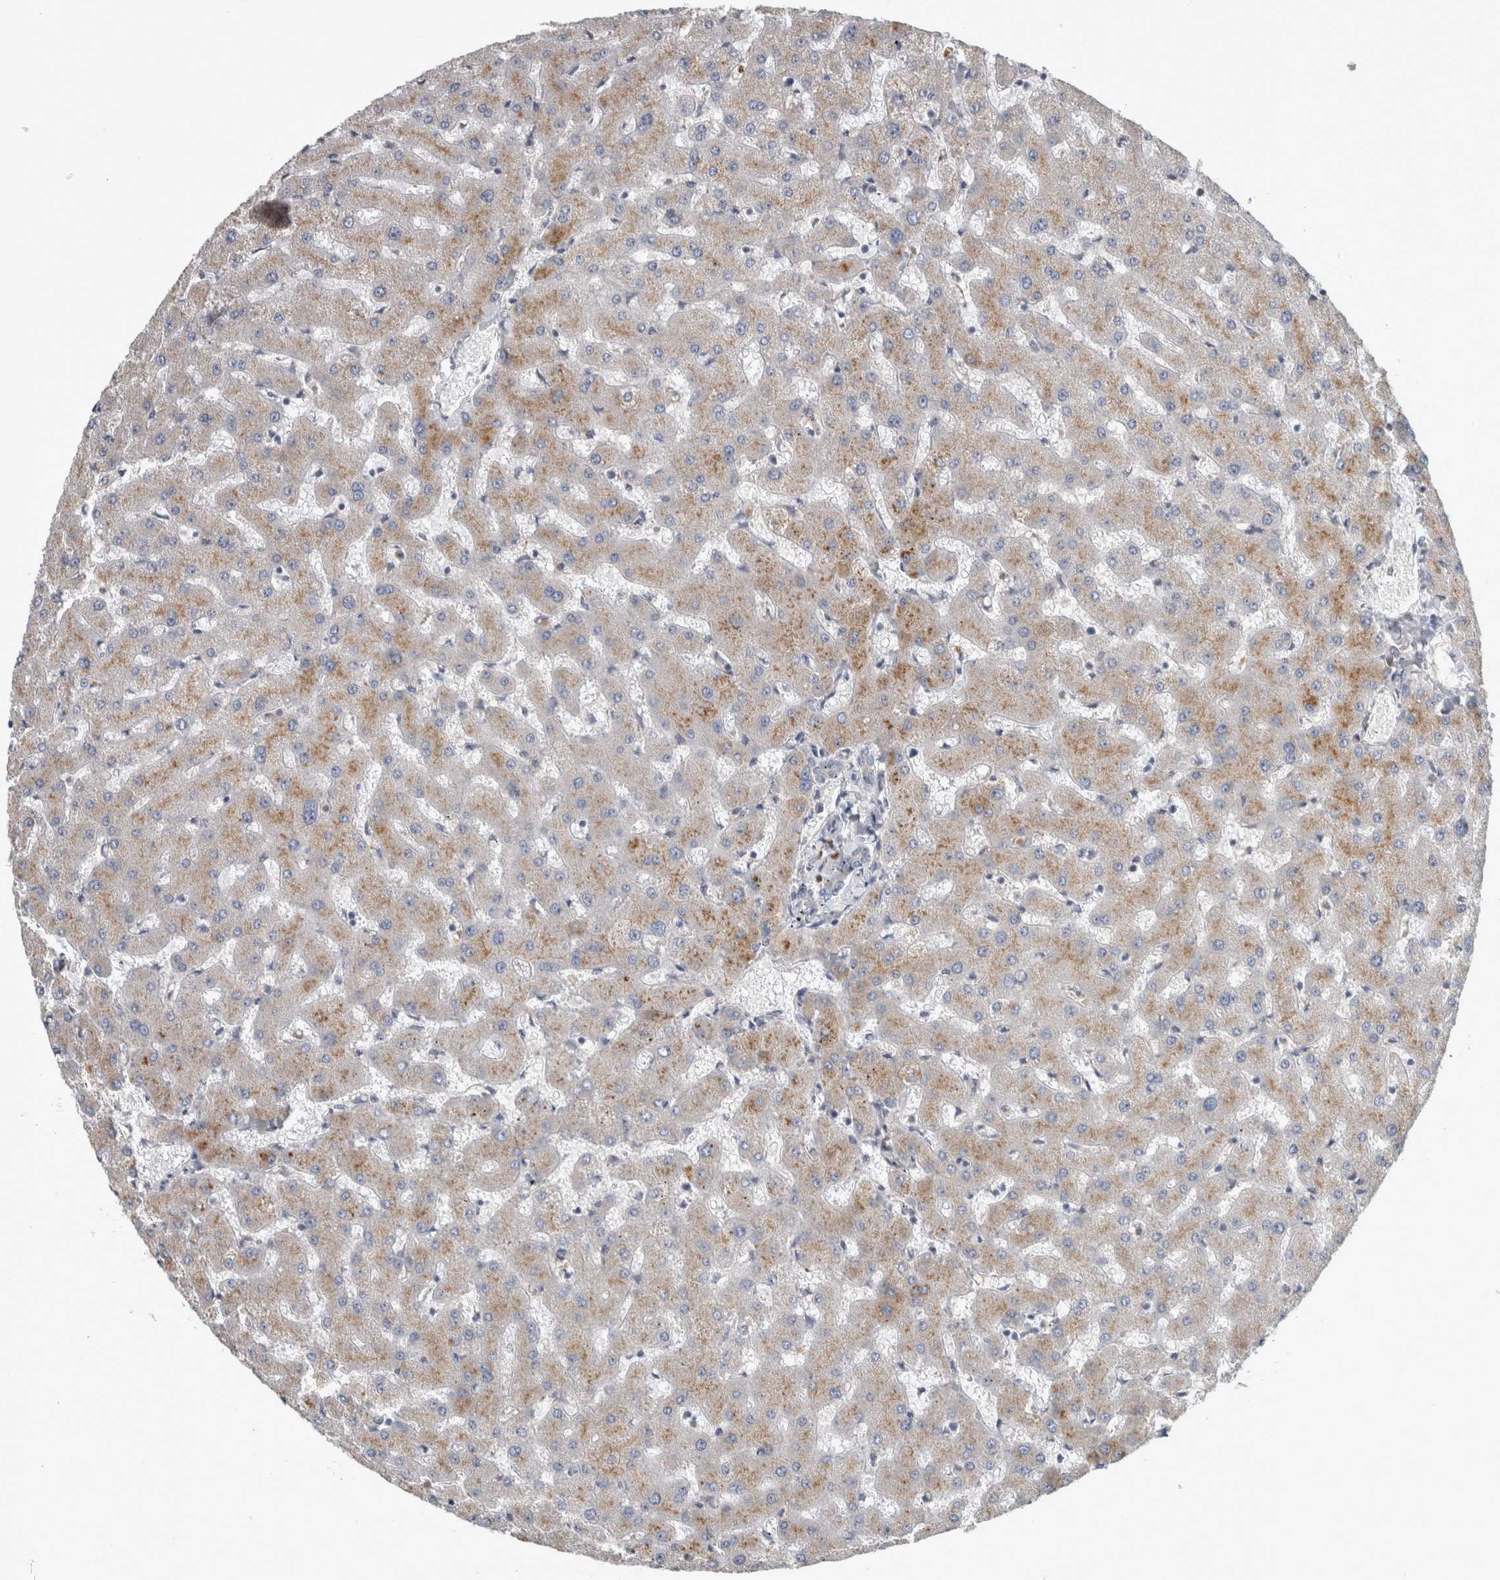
{"staining": {"intensity": "negative", "quantity": "none", "location": "none"}, "tissue": "liver", "cell_type": "Cholangiocytes", "image_type": "normal", "snomed": [{"axis": "morphology", "description": "Normal tissue, NOS"}, {"axis": "topography", "description": "Liver"}], "caption": "The immunohistochemistry photomicrograph has no significant positivity in cholangiocytes of liver. (Brightfield microscopy of DAB IHC at high magnification).", "gene": "ATXN2", "patient": {"sex": "female", "age": 63}}